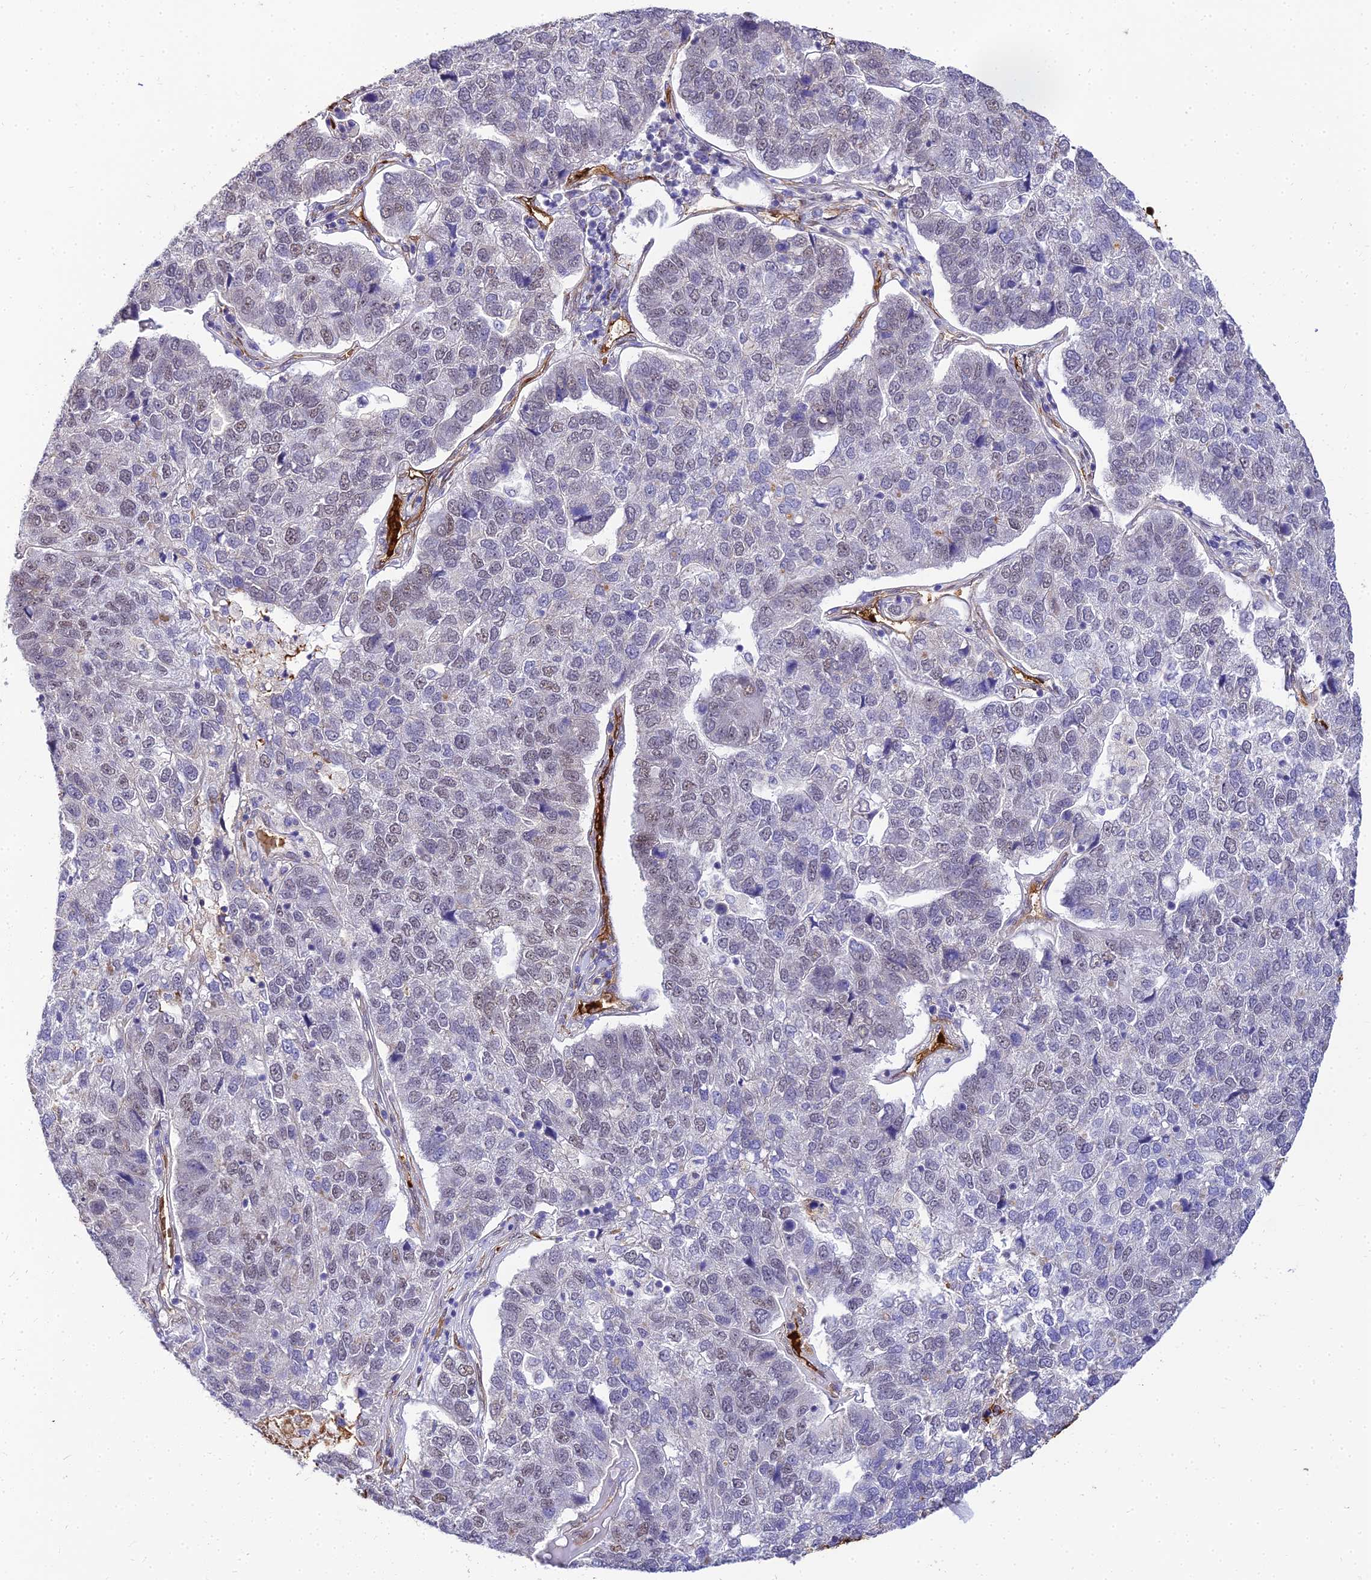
{"staining": {"intensity": "weak", "quantity": "<25%", "location": "nuclear"}, "tissue": "pancreatic cancer", "cell_type": "Tumor cells", "image_type": "cancer", "snomed": [{"axis": "morphology", "description": "Adenocarcinoma, NOS"}, {"axis": "topography", "description": "Pancreas"}], "caption": "Tumor cells are negative for brown protein staining in adenocarcinoma (pancreatic).", "gene": "BCL9", "patient": {"sex": "female", "age": 61}}